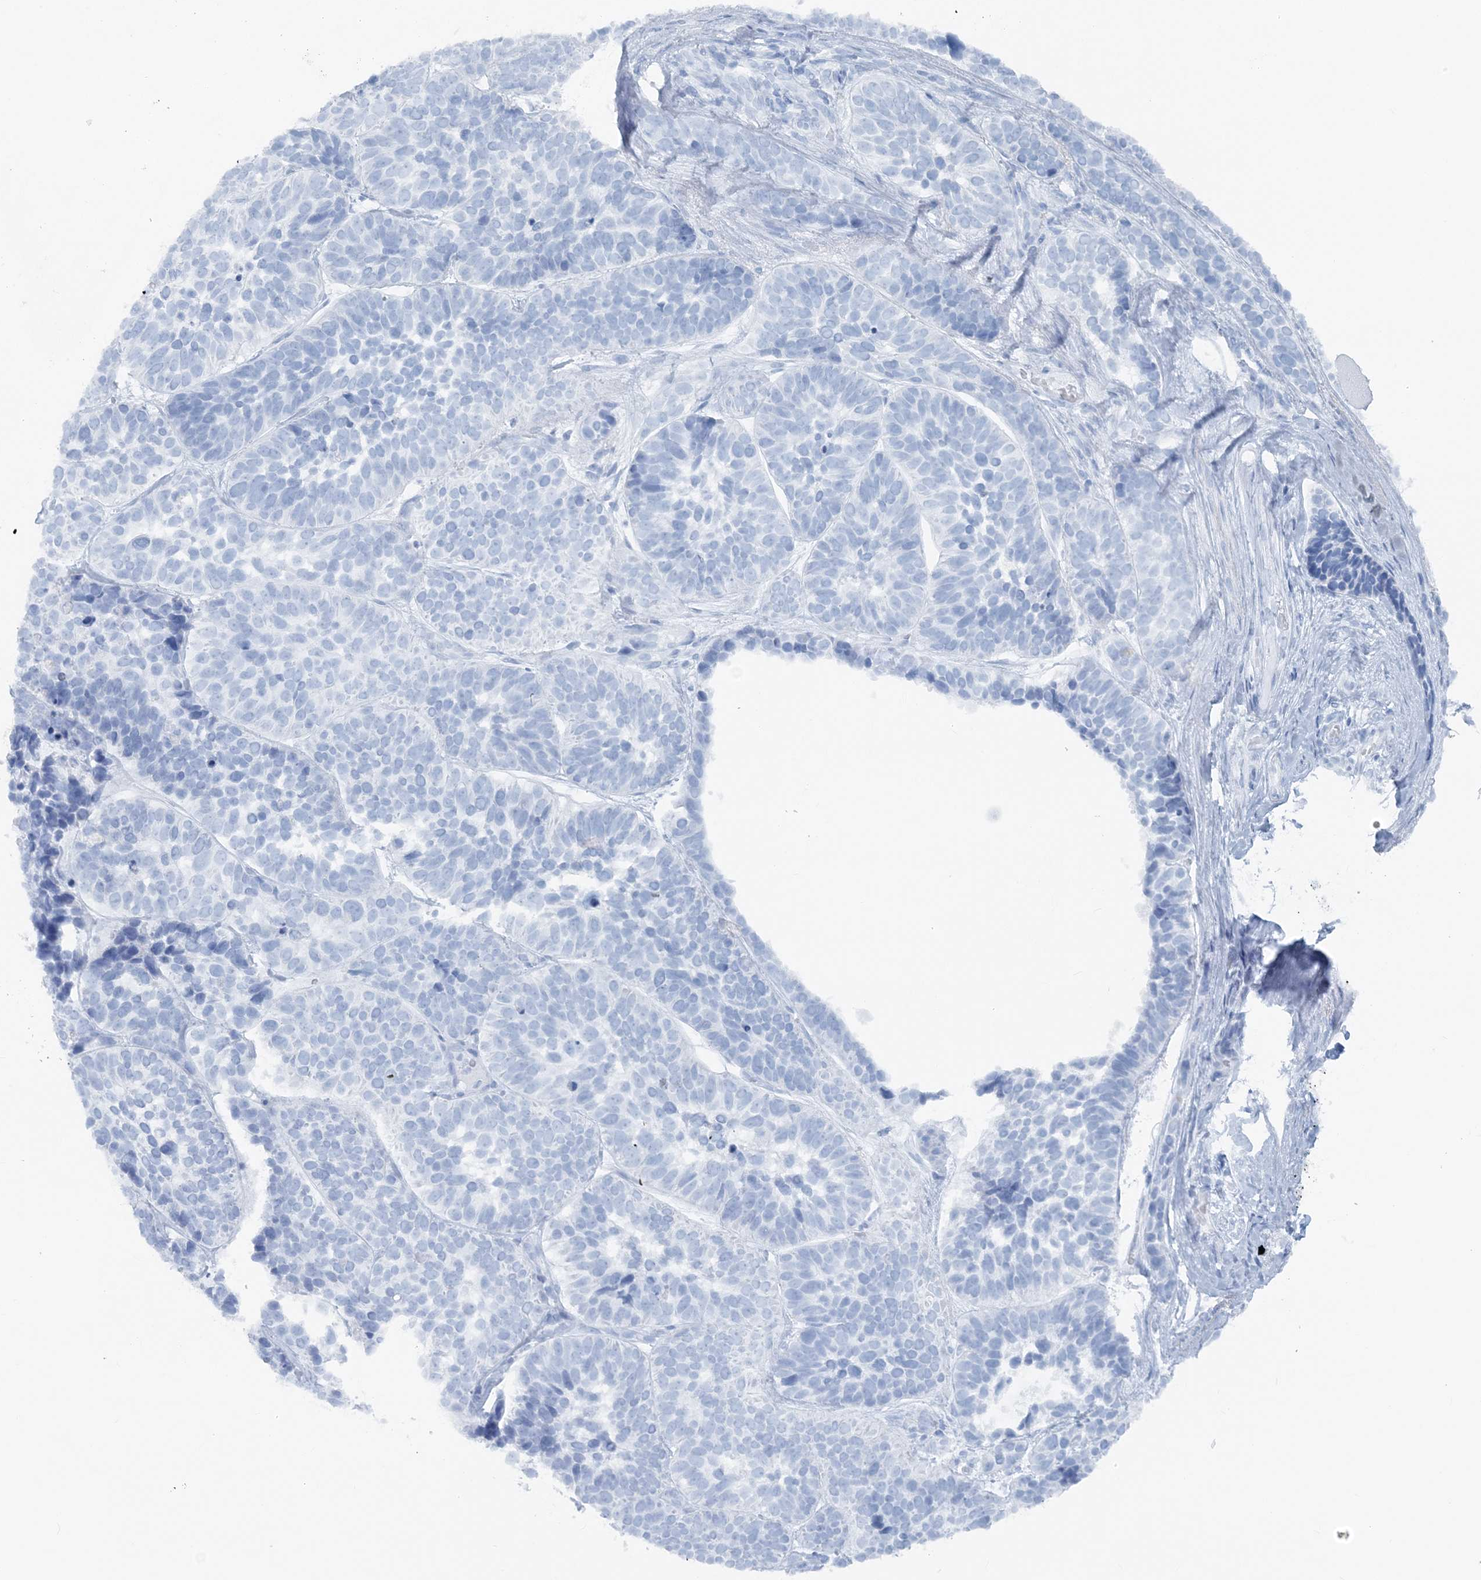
{"staining": {"intensity": "negative", "quantity": "none", "location": "none"}, "tissue": "skin cancer", "cell_type": "Tumor cells", "image_type": "cancer", "snomed": [{"axis": "morphology", "description": "Basal cell carcinoma"}, {"axis": "topography", "description": "Skin"}], "caption": "IHC micrograph of human skin cancer (basal cell carcinoma) stained for a protein (brown), which demonstrates no positivity in tumor cells.", "gene": "ATP11A", "patient": {"sex": "male", "age": 62}}